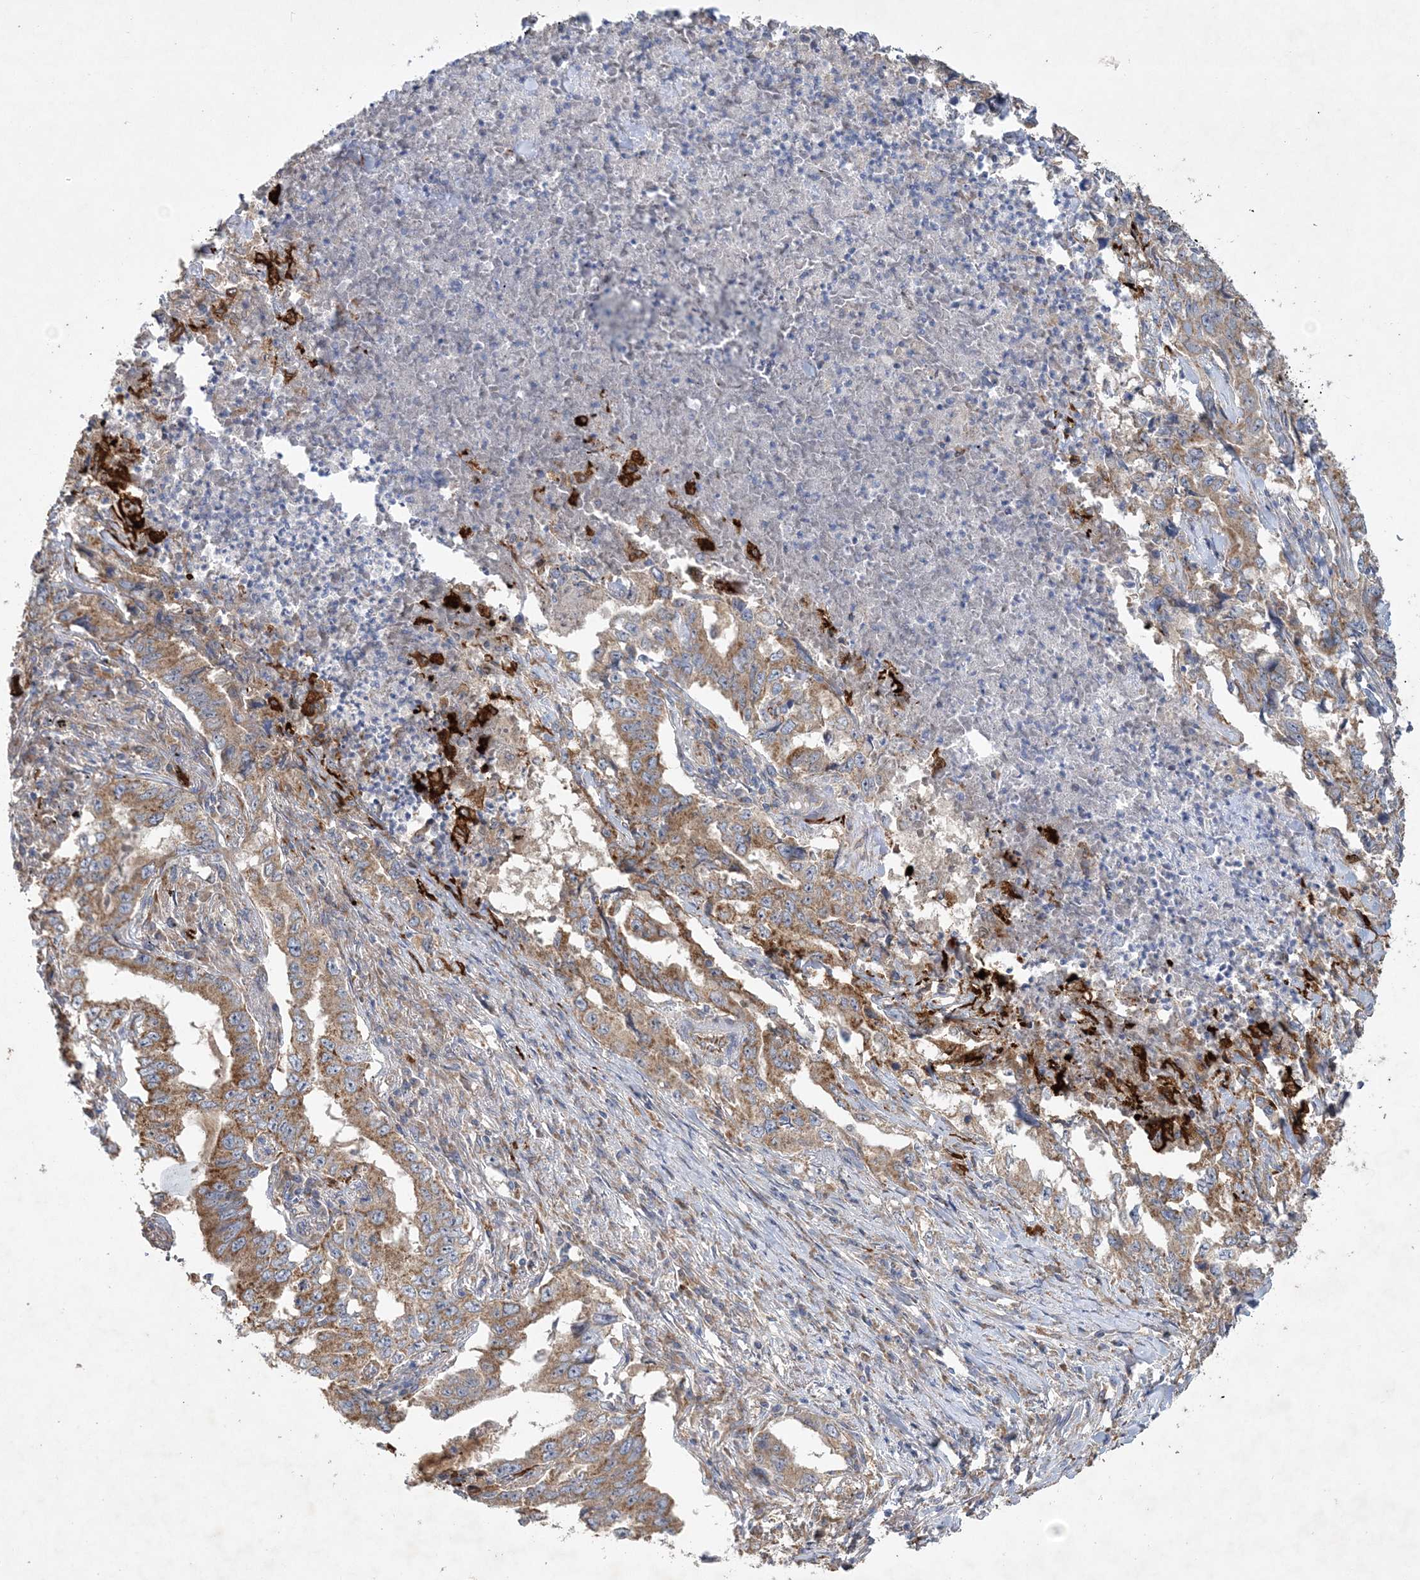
{"staining": {"intensity": "moderate", "quantity": ">75%", "location": "cytoplasmic/membranous"}, "tissue": "lung cancer", "cell_type": "Tumor cells", "image_type": "cancer", "snomed": [{"axis": "morphology", "description": "Adenocarcinoma, NOS"}, {"axis": "topography", "description": "Lung"}], "caption": "A brown stain labels moderate cytoplasmic/membranous positivity of a protein in human lung cancer tumor cells.", "gene": "FEZ2", "patient": {"sex": "female", "age": 51}}